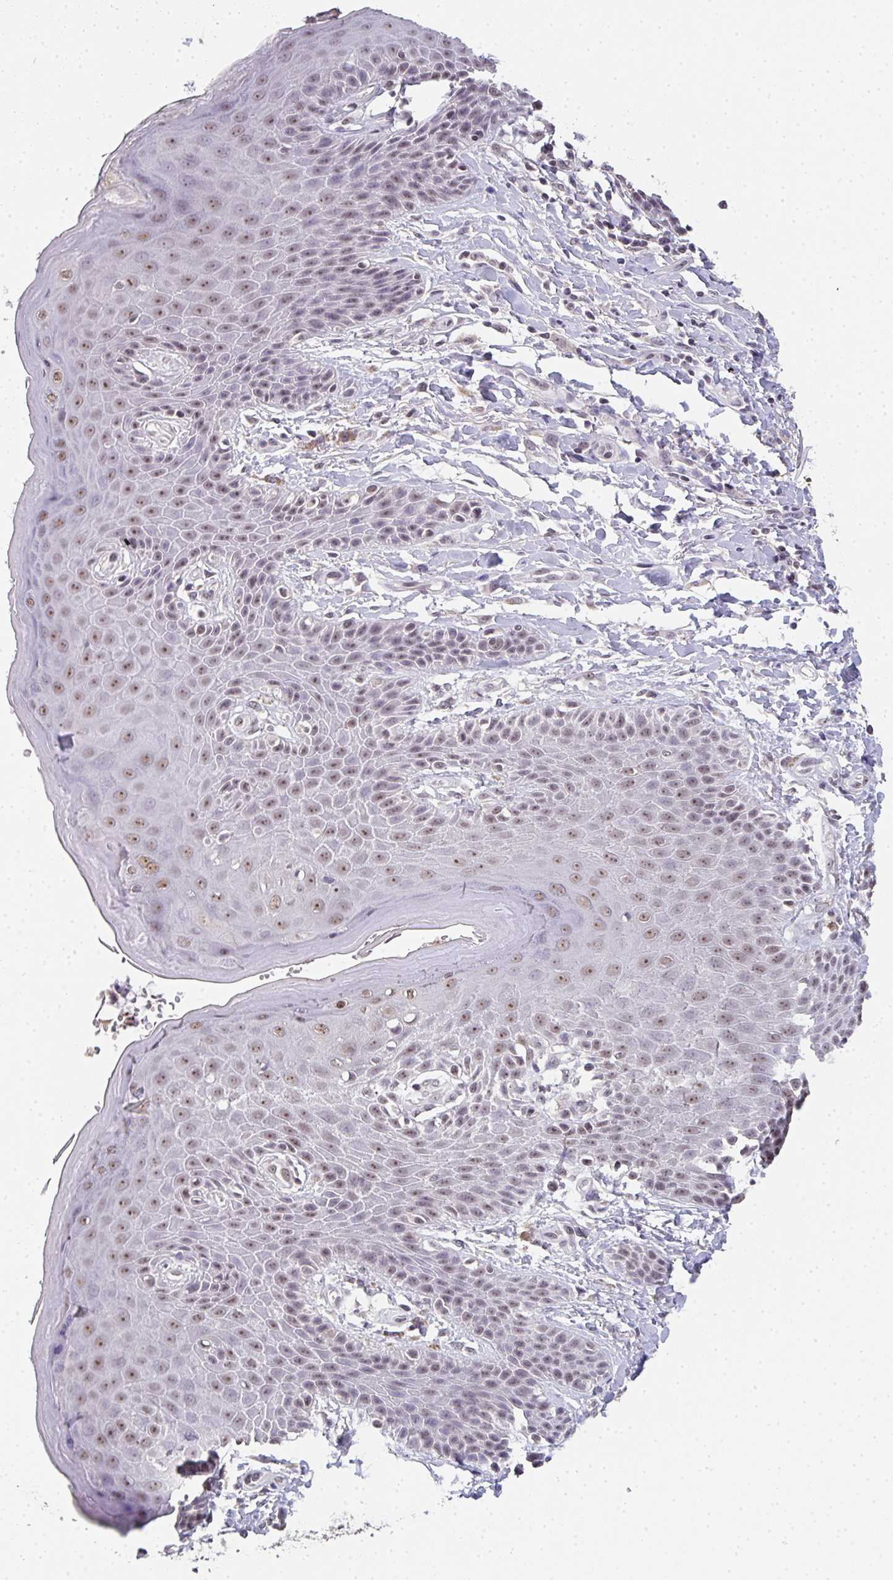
{"staining": {"intensity": "moderate", "quantity": ">75%", "location": "nuclear"}, "tissue": "skin", "cell_type": "Epidermal cells", "image_type": "normal", "snomed": [{"axis": "morphology", "description": "Normal tissue, NOS"}, {"axis": "topography", "description": "Peripheral nerve tissue"}], "caption": "The immunohistochemical stain labels moderate nuclear expression in epidermal cells of unremarkable skin.", "gene": "DKC1", "patient": {"sex": "male", "age": 51}}